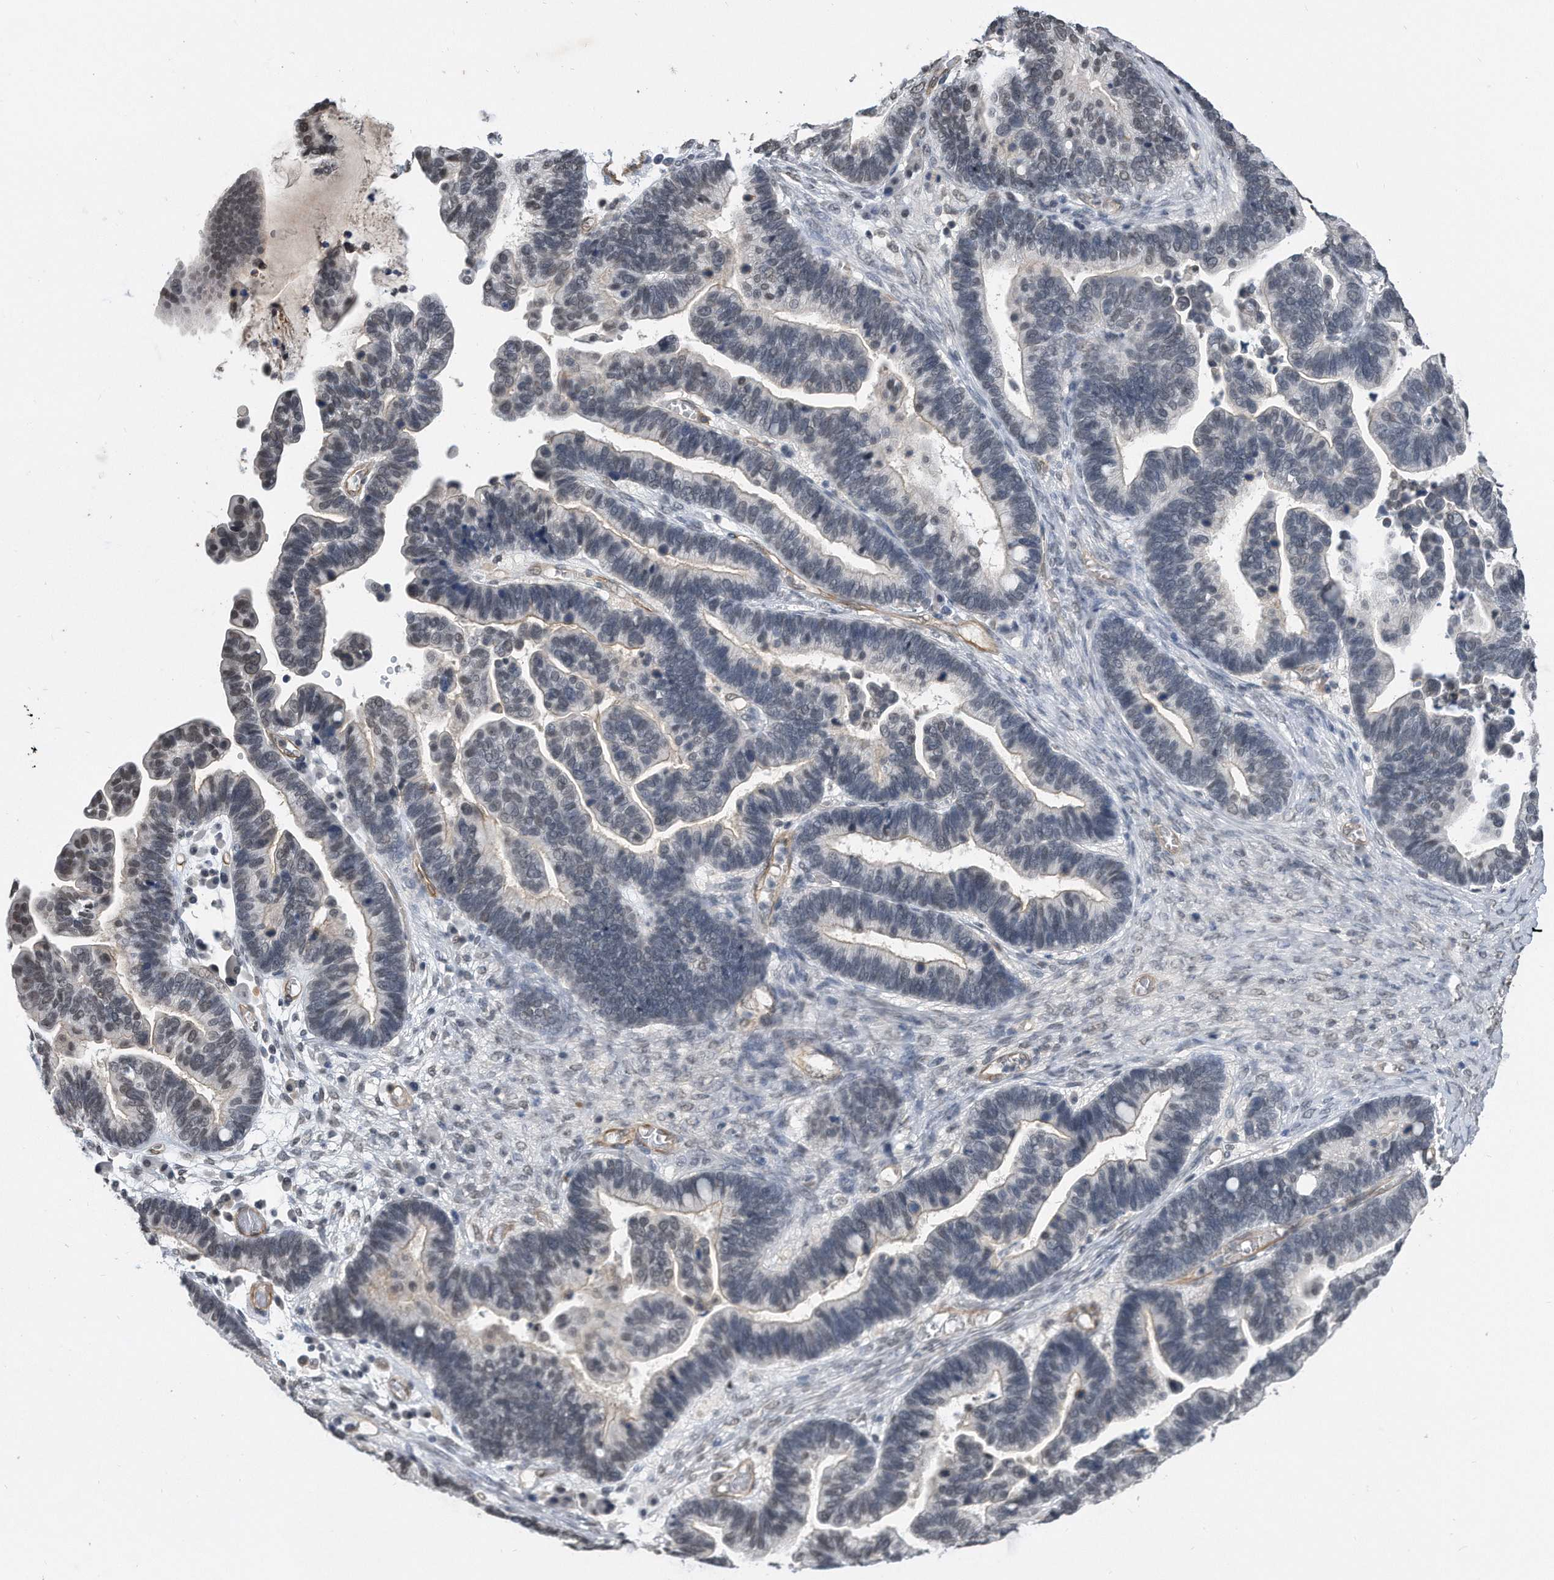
{"staining": {"intensity": "negative", "quantity": "none", "location": "none"}, "tissue": "ovarian cancer", "cell_type": "Tumor cells", "image_type": "cancer", "snomed": [{"axis": "morphology", "description": "Cystadenocarcinoma, serous, NOS"}, {"axis": "topography", "description": "Ovary"}], "caption": "This is an IHC photomicrograph of ovarian cancer (serous cystadenocarcinoma). There is no positivity in tumor cells.", "gene": "TP53INP1", "patient": {"sex": "female", "age": 56}}